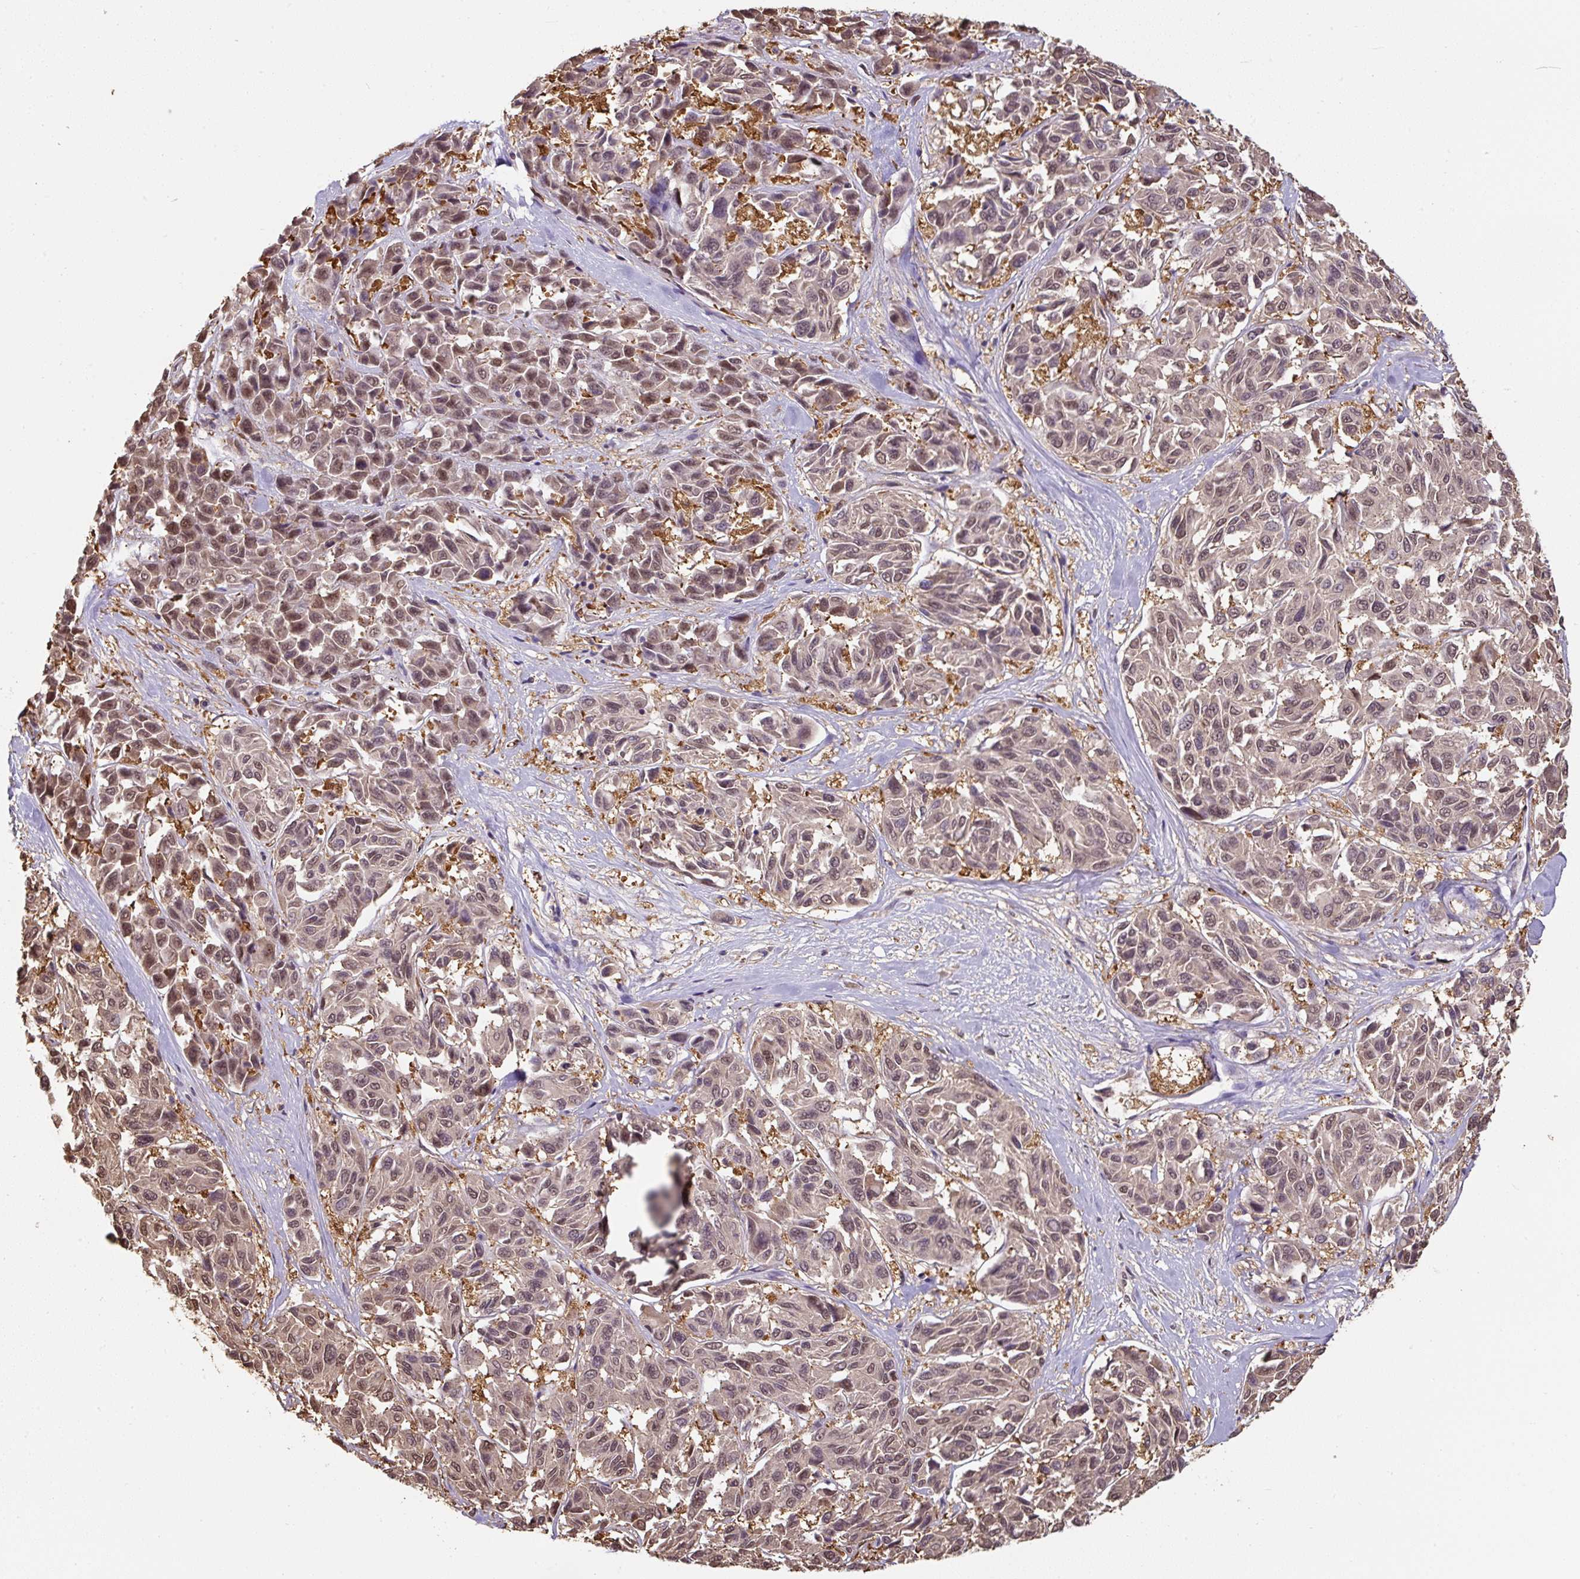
{"staining": {"intensity": "moderate", "quantity": ">75%", "location": "nuclear"}, "tissue": "melanoma", "cell_type": "Tumor cells", "image_type": "cancer", "snomed": [{"axis": "morphology", "description": "Malignant melanoma, NOS"}, {"axis": "topography", "description": "Skin"}], "caption": "Moderate nuclear positivity is present in approximately >75% of tumor cells in malignant melanoma.", "gene": "ST13", "patient": {"sex": "female", "age": 66}}